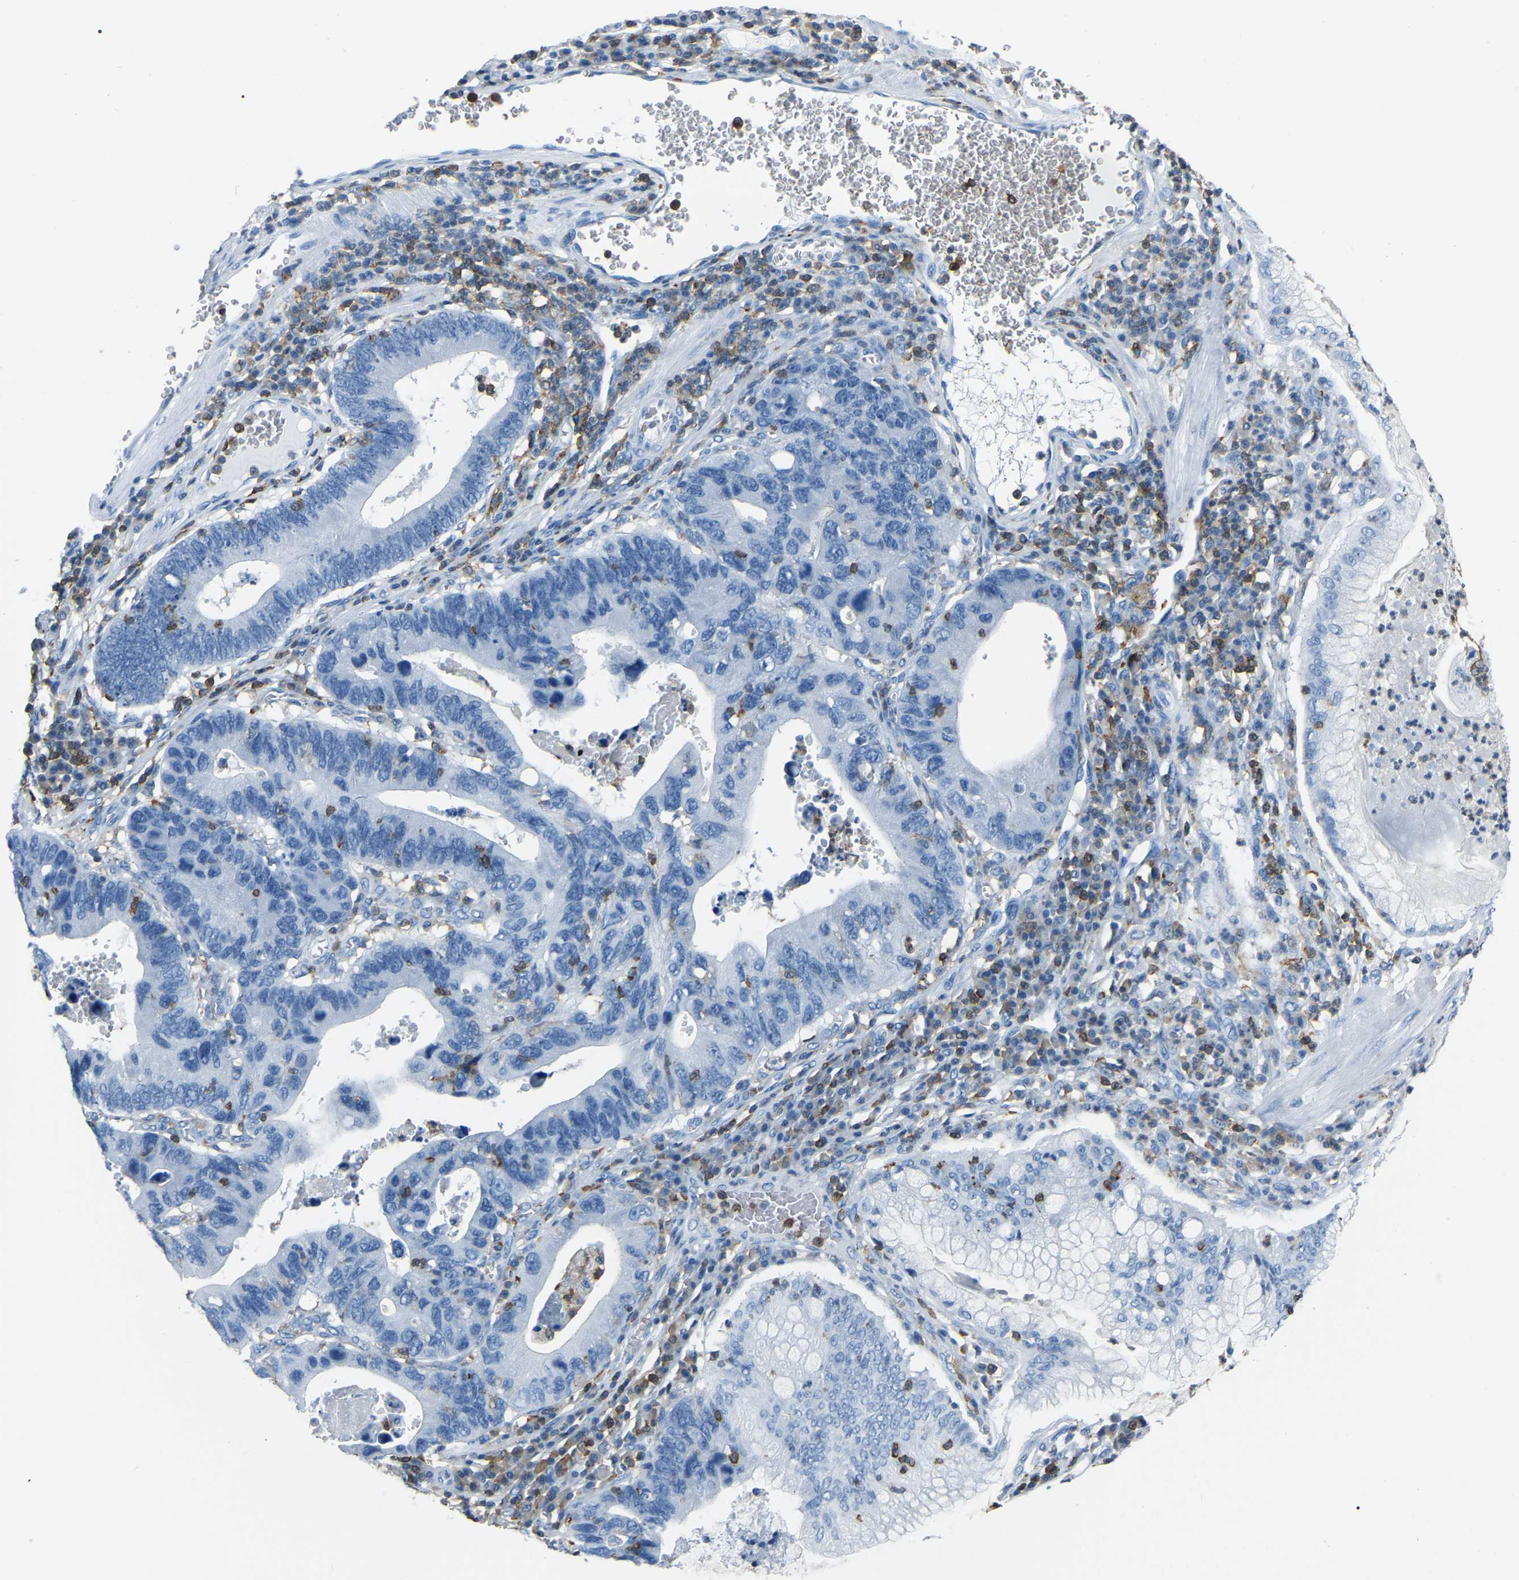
{"staining": {"intensity": "negative", "quantity": "none", "location": "none"}, "tissue": "stomach cancer", "cell_type": "Tumor cells", "image_type": "cancer", "snomed": [{"axis": "morphology", "description": "Adenocarcinoma, NOS"}, {"axis": "topography", "description": "Stomach"}], "caption": "Tumor cells are negative for brown protein staining in stomach adenocarcinoma.", "gene": "ARHGAP45", "patient": {"sex": "male", "age": 59}}